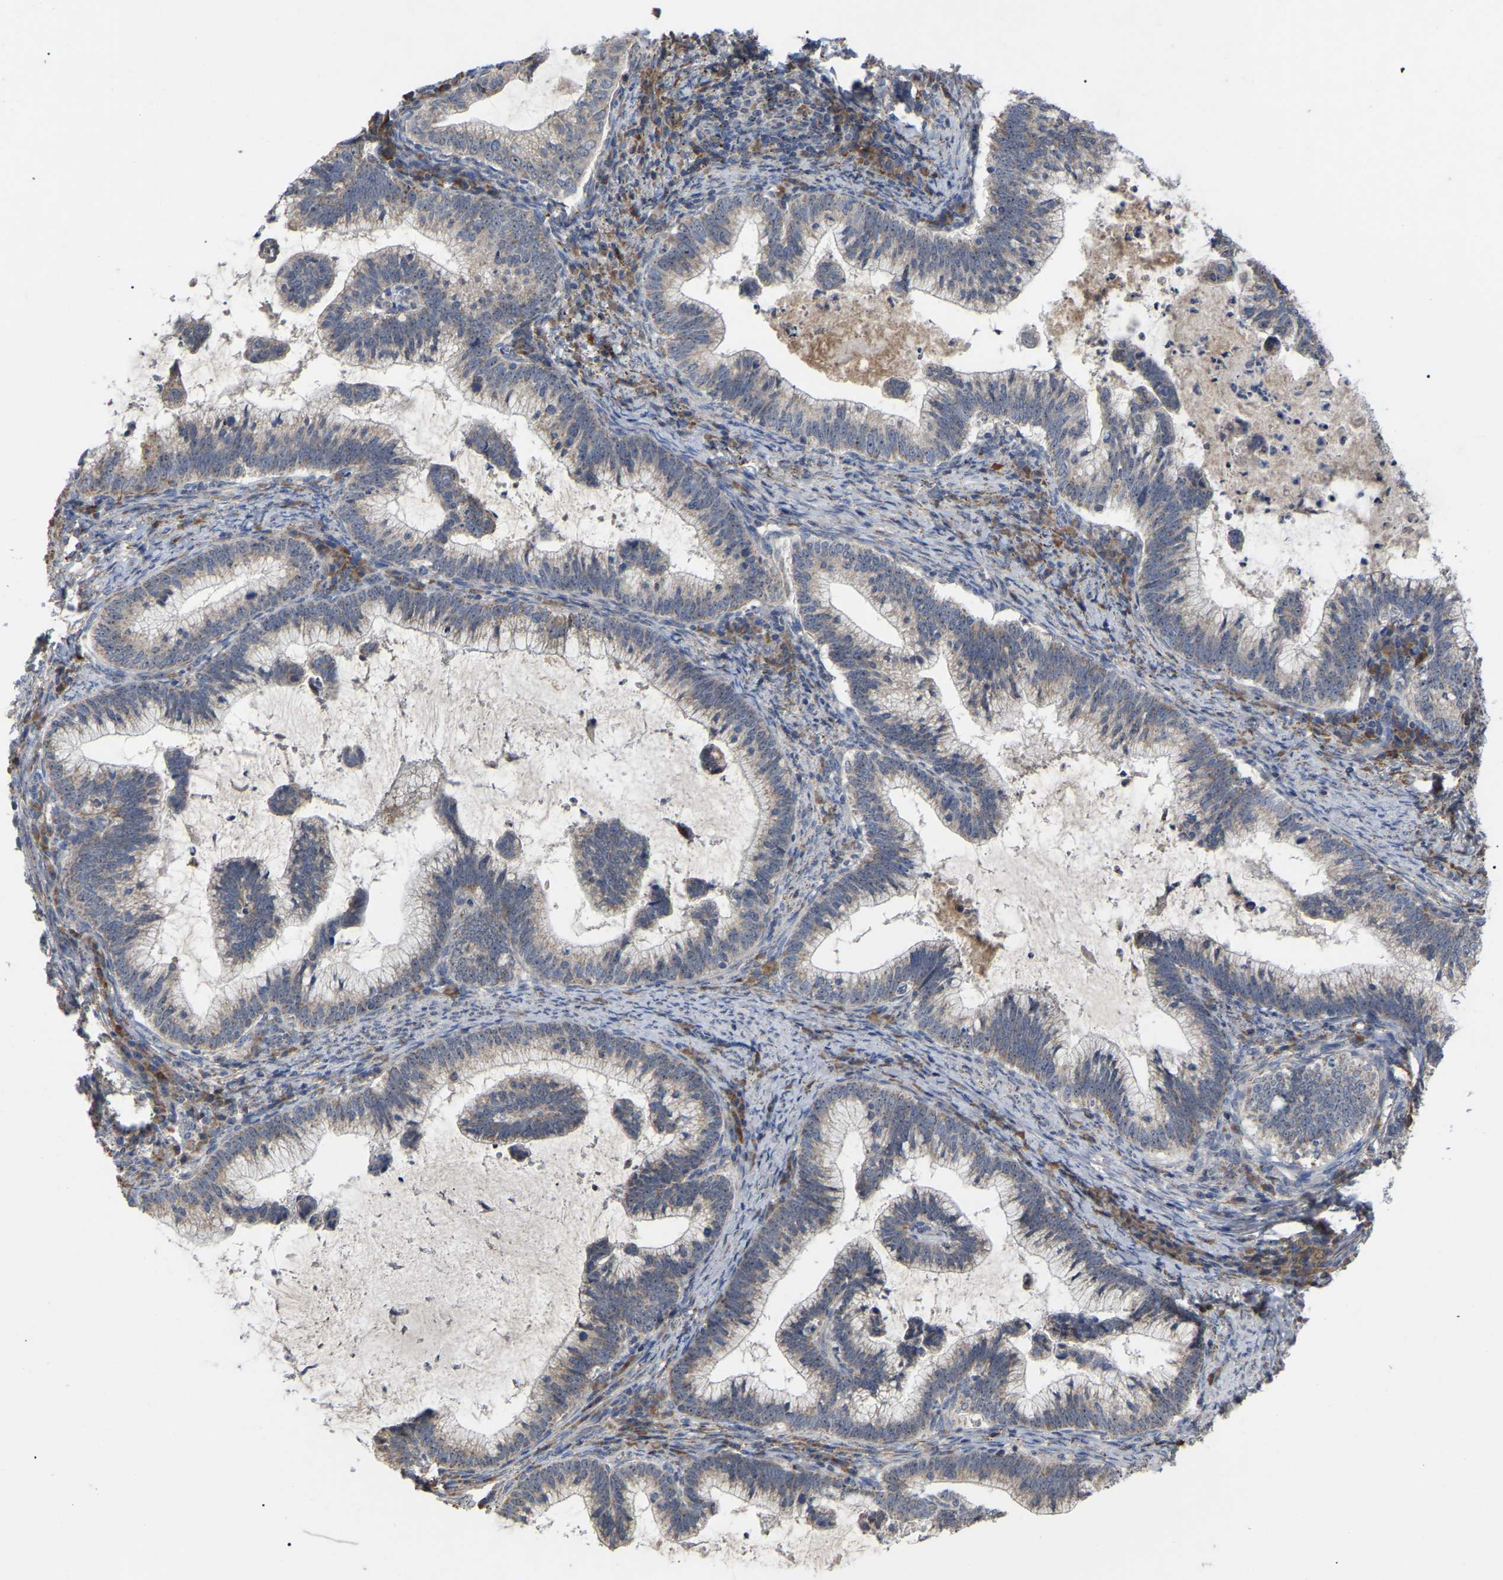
{"staining": {"intensity": "weak", "quantity": ">75%", "location": "cytoplasmic/membranous"}, "tissue": "cervical cancer", "cell_type": "Tumor cells", "image_type": "cancer", "snomed": [{"axis": "morphology", "description": "Adenocarcinoma, NOS"}, {"axis": "topography", "description": "Cervix"}], "caption": "Immunohistochemical staining of human adenocarcinoma (cervical) shows low levels of weak cytoplasmic/membranous protein positivity in about >75% of tumor cells.", "gene": "NOP53", "patient": {"sex": "female", "age": 36}}